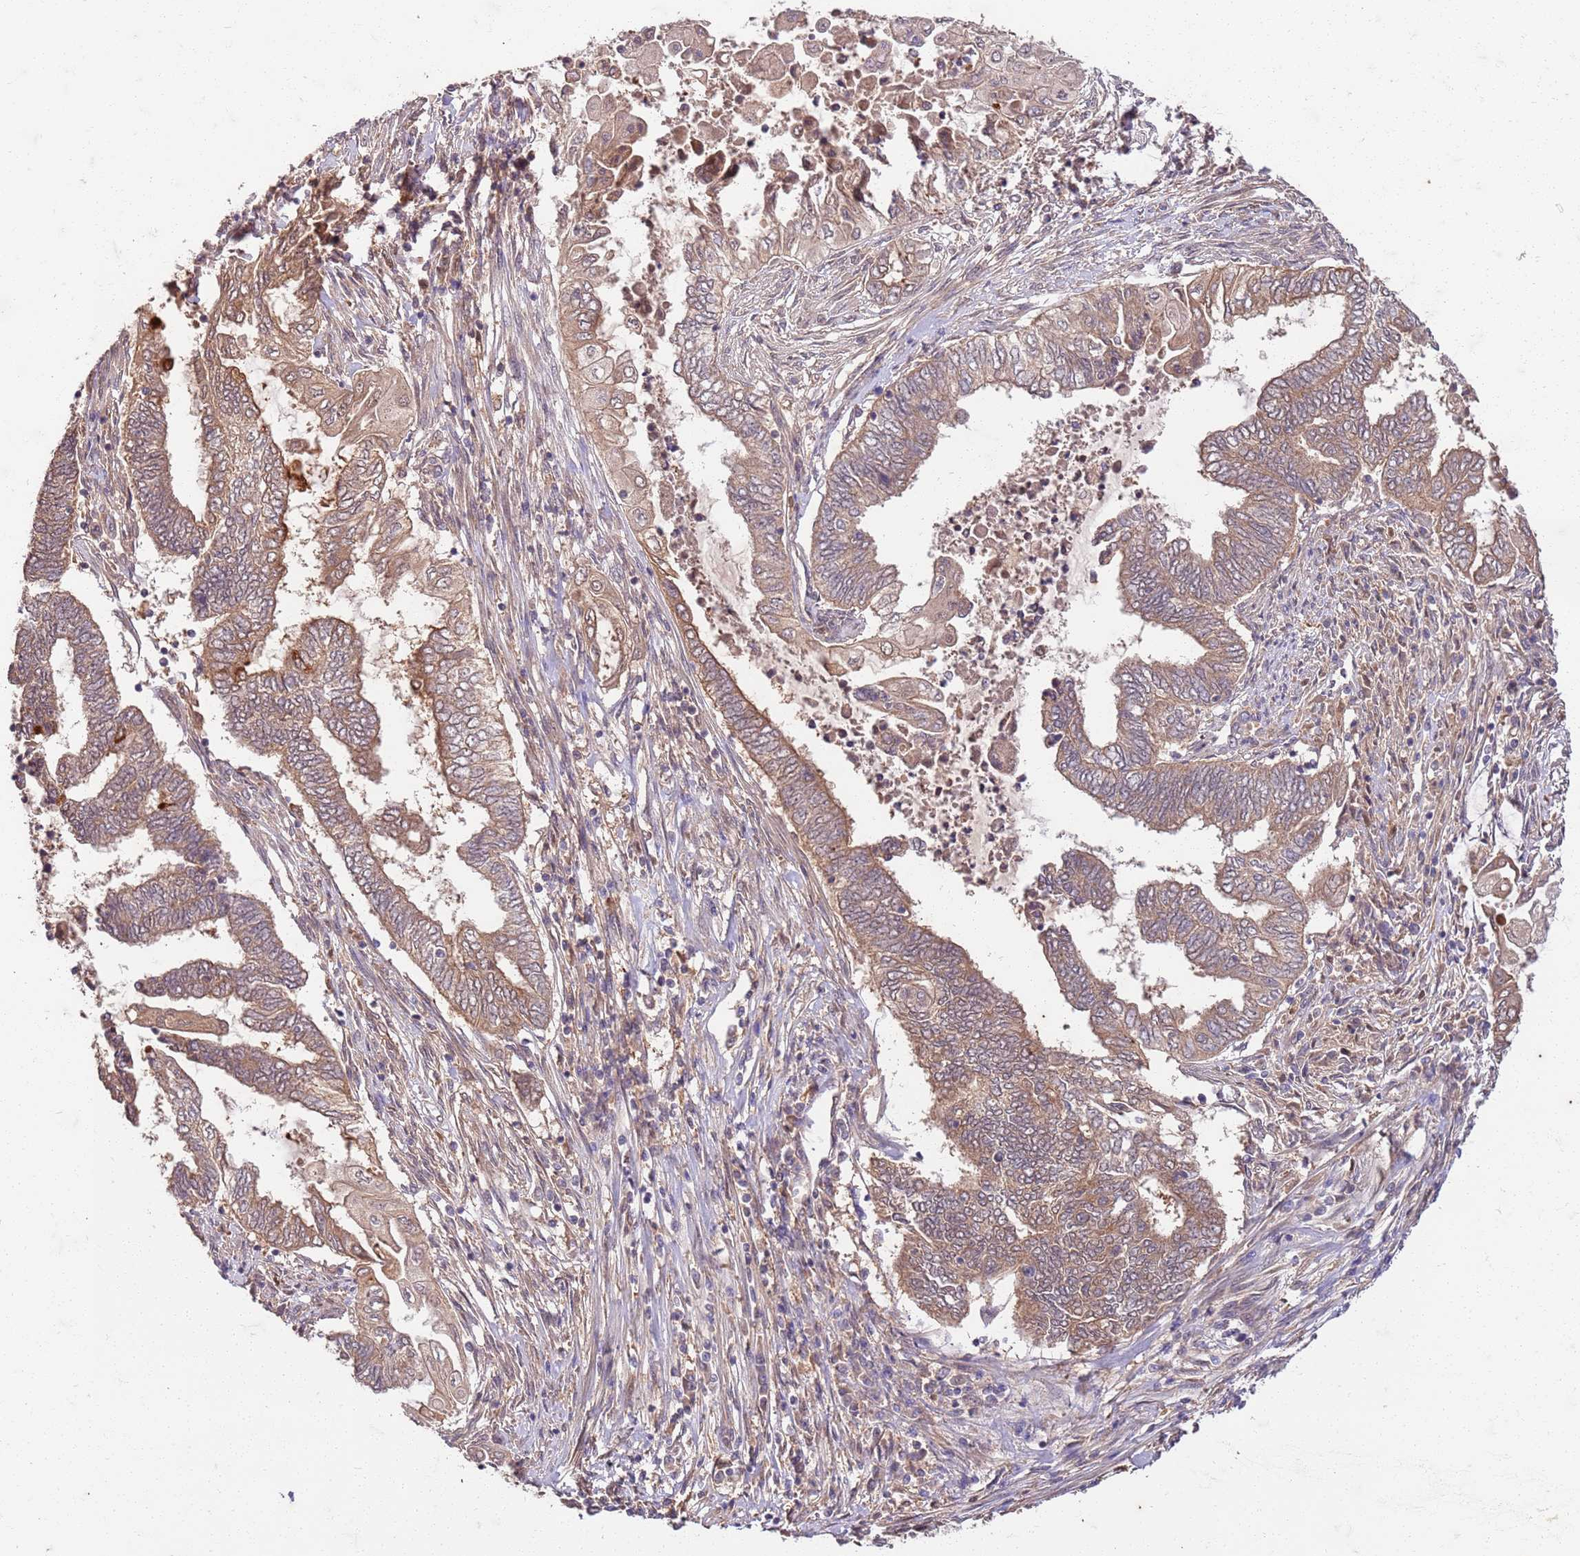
{"staining": {"intensity": "moderate", "quantity": ">75%", "location": "cytoplasmic/membranous"}, "tissue": "endometrial cancer", "cell_type": "Tumor cells", "image_type": "cancer", "snomed": [{"axis": "morphology", "description": "Adenocarcinoma, NOS"}, {"axis": "topography", "description": "Uterus"}, {"axis": "topography", "description": "Endometrium"}], "caption": "Immunohistochemical staining of endometrial cancer (adenocarcinoma) displays medium levels of moderate cytoplasmic/membranous protein staining in about >75% of tumor cells.", "gene": "UBE3A", "patient": {"sex": "female", "age": 70}}